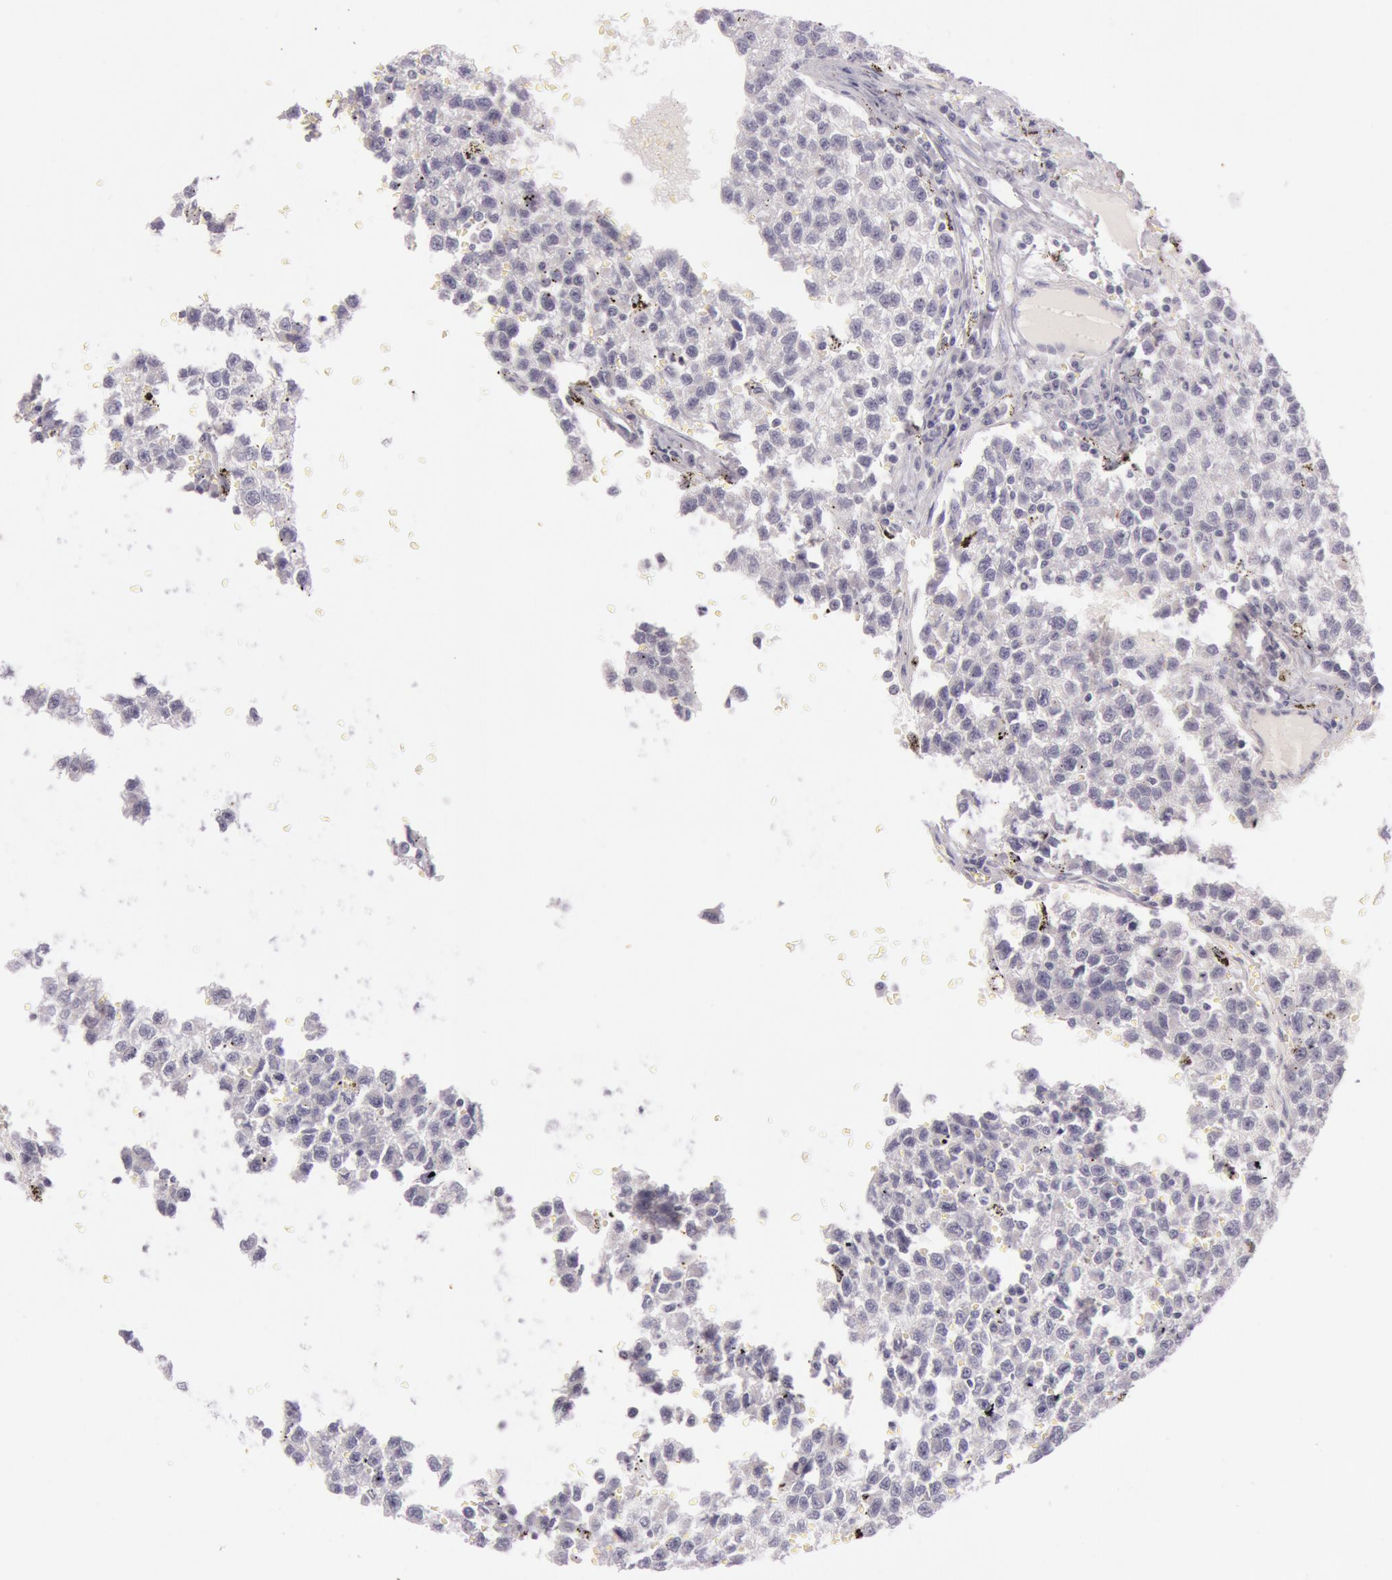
{"staining": {"intensity": "negative", "quantity": "none", "location": "none"}, "tissue": "testis cancer", "cell_type": "Tumor cells", "image_type": "cancer", "snomed": [{"axis": "morphology", "description": "Seminoma, NOS"}, {"axis": "topography", "description": "Testis"}], "caption": "DAB (3,3'-diaminobenzidine) immunohistochemical staining of seminoma (testis) reveals no significant staining in tumor cells. (Stains: DAB (3,3'-diaminobenzidine) immunohistochemistry with hematoxylin counter stain, Microscopy: brightfield microscopy at high magnification).", "gene": "RBMY1F", "patient": {"sex": "male", "age": 35}}